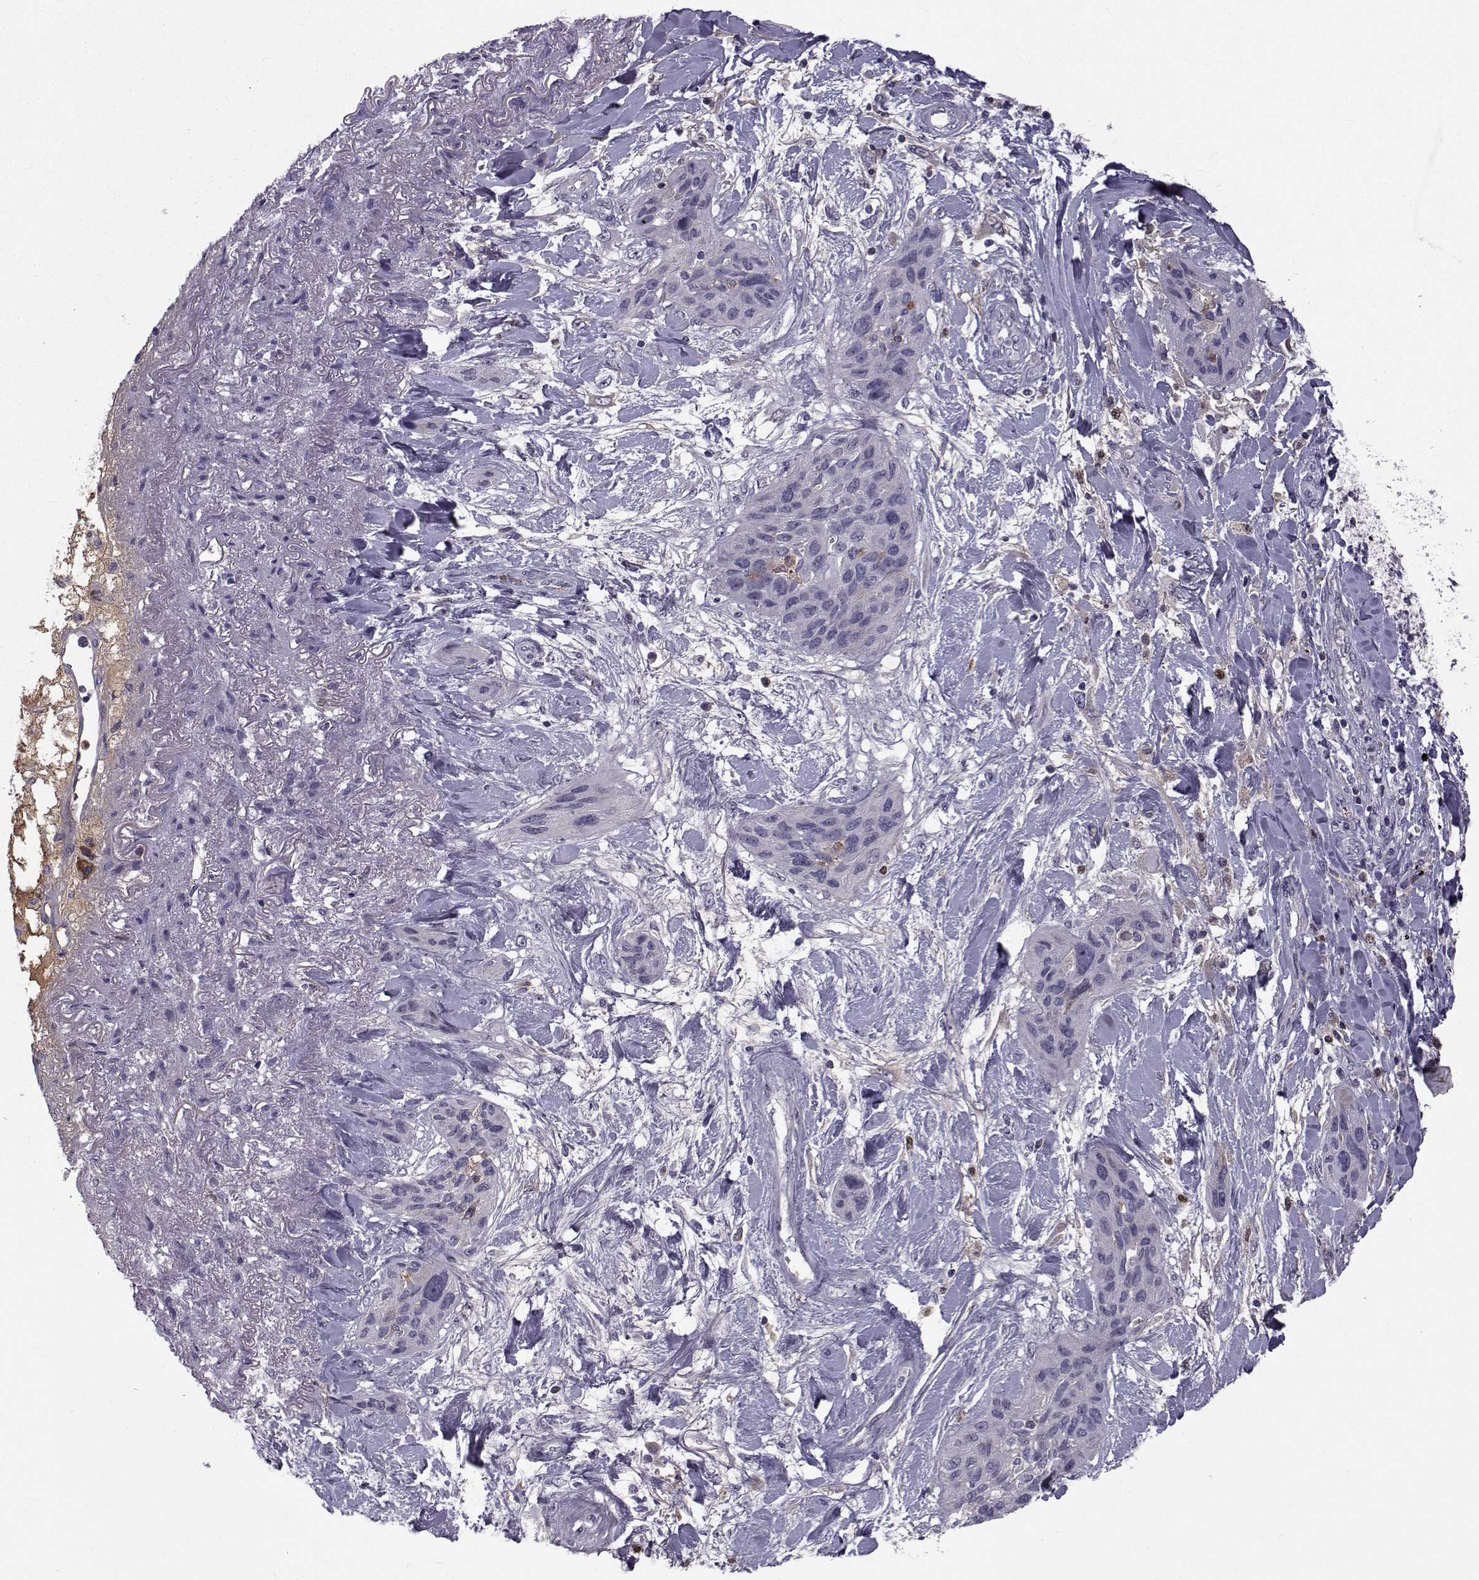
{"staining": {"intensity": "negative", "quantity": "none", "location": "none"}, "tissue": "lung cancer", "cell_type": "Tumor cells", "image_type": "cancer", "snomed": [{"axis": "morphology", "description": "Squamous cell carcinoma, NOS"}, {"axis": "topography", "description": "Lung"}], "caption": "Immunohistochemistry (IHC) of human squamous cell carcinoma (lung) reveals no positivity in tumor cells.", "gene": "TNFRSF11B", "patient": {"sex": "female", "age": 70}}